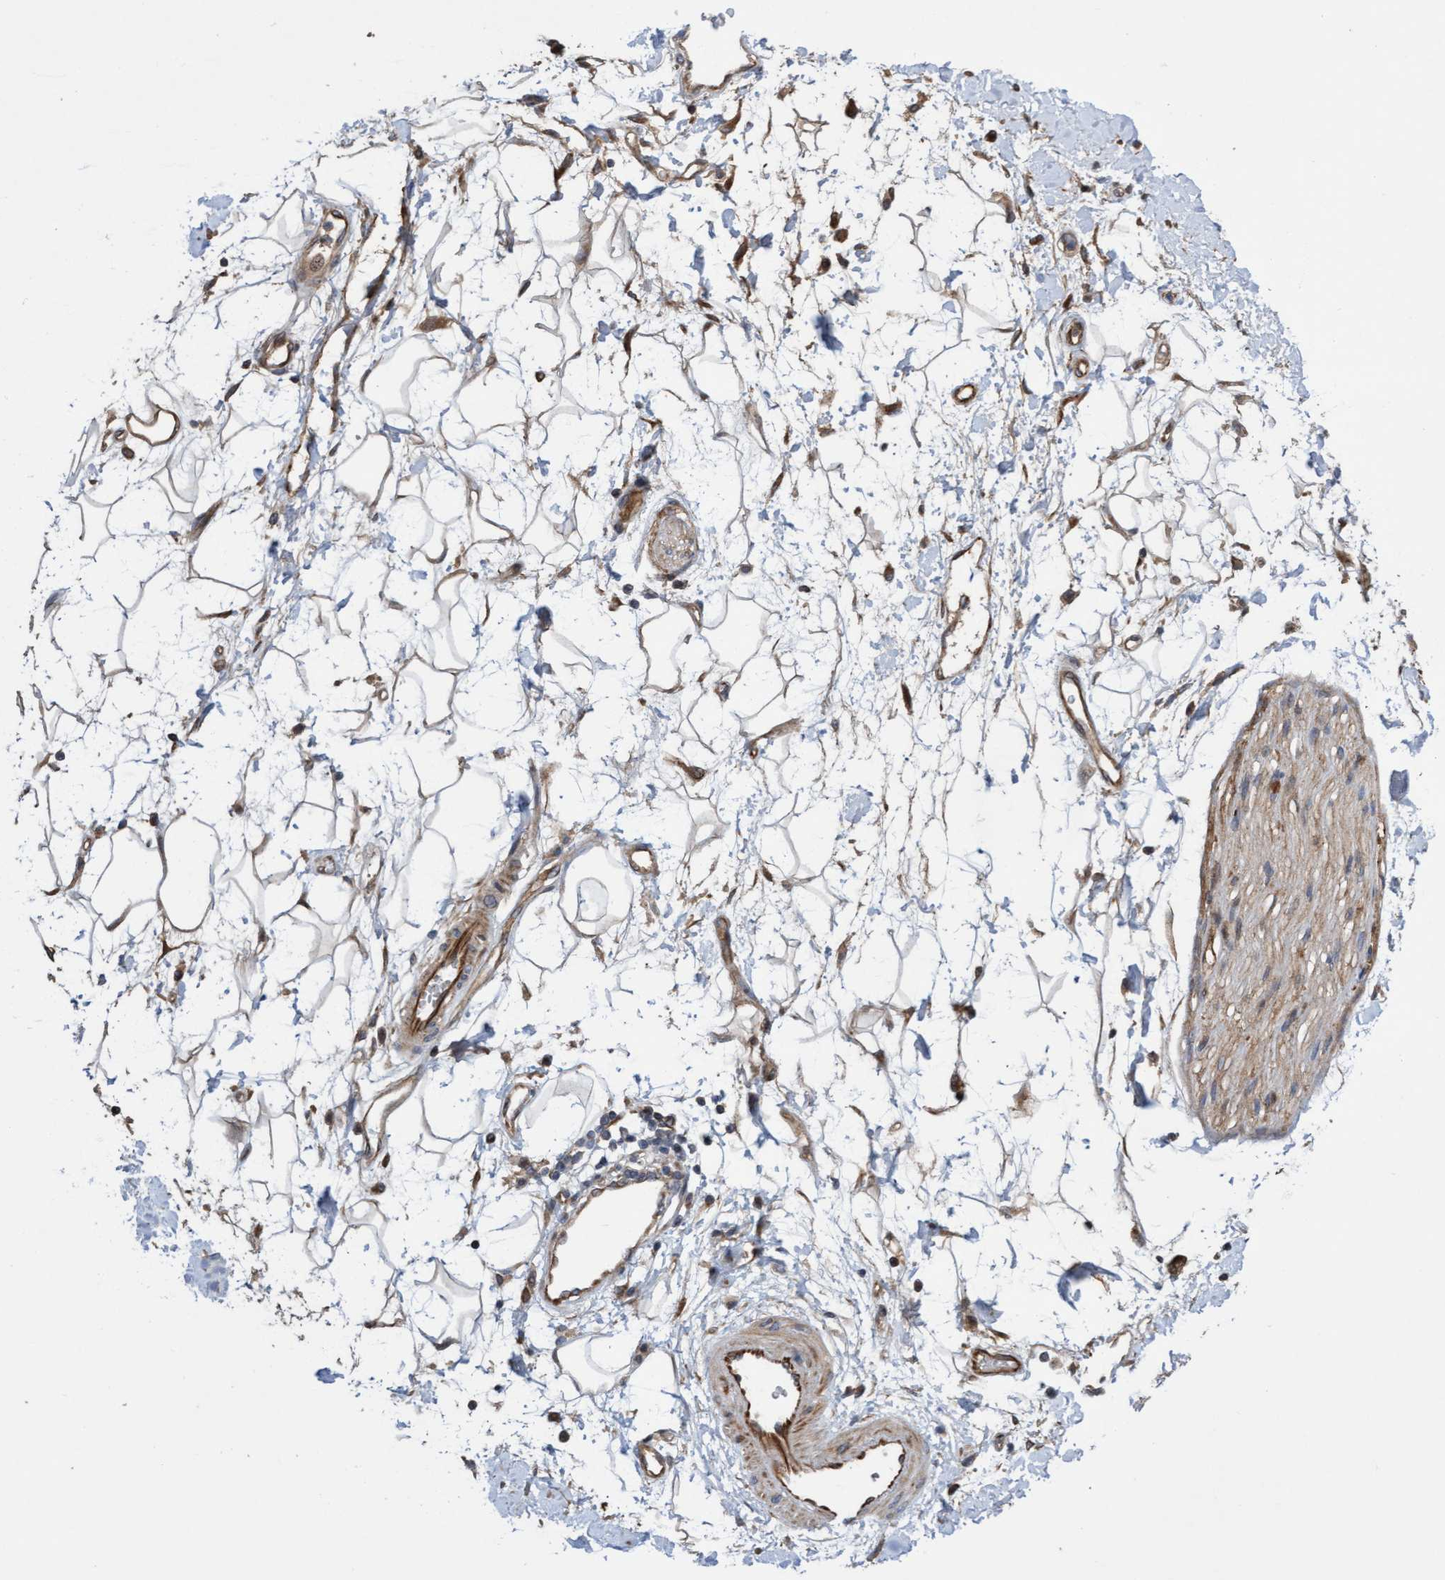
{"staining": {"intensity": "moderate", "quantity": ">75%", "location": "cytoplasmic/membranous"}, "tissue": "adipose tissue", "cell_type": "Adipocytes", "image_type": "normal", "snomed": [{"axis": "morphology", "description": "Normal tissue, NOS"}, {"axis": "morphology", "description": "Adenocarcinoma, NOS"}, {"axis": "topography", "description": "Duodenum"}, {"axis": "topography", "description": "Peripheral nerve tissue"}], "caption": "Protein staining by immunohistochemistry shows moderate cytoplasmic/membranous staining in approximately >75% of adipocytes in unremarkable adipose tissue. (DAB IHC with brightfield microscopy, high magnification).", "gene": "ITFG1", "patient": {"sex": "female", "age": 60}}